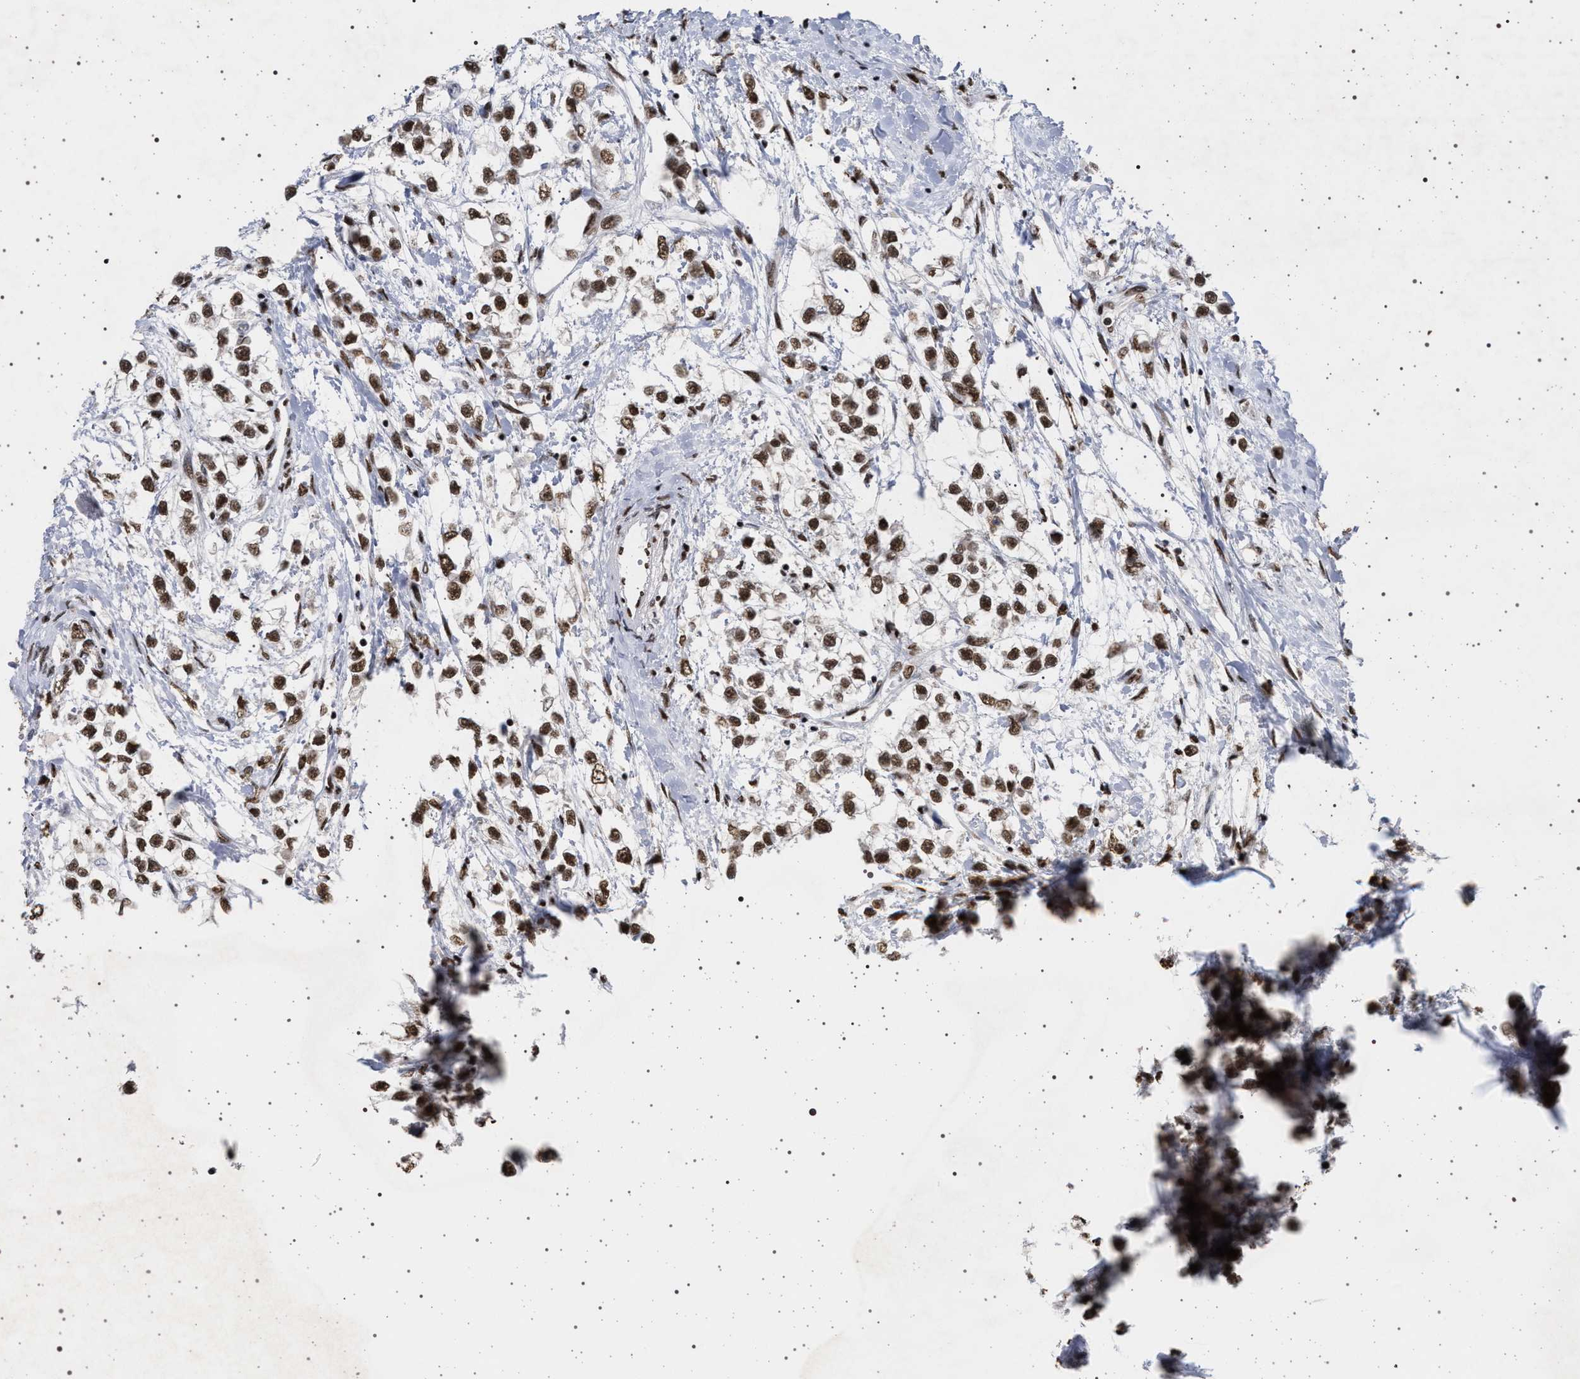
{"staining": {"intensity": "moderate", "quantity": ">75%", "location": "nuclear"}, "tissue": "testis cancer", "cell_type": "Tumor cells", "image_type": "cancer", "snomed": [{"axis": "morphology", "description": "Seminoma, NOS"}, {"axis": "morphology", "description": "Carcinoma, Embryonal, NOS"}, {"axis": "topography", "description": "Testis"}], "caption": "This is a histology image of immunohistochemistry staining of embryonal carcinoma (testis), which shows moderate positivity in the nuclear of tumor cells.", "gene": "PHF12", "patient": {"sex": "male", "age": 51}}